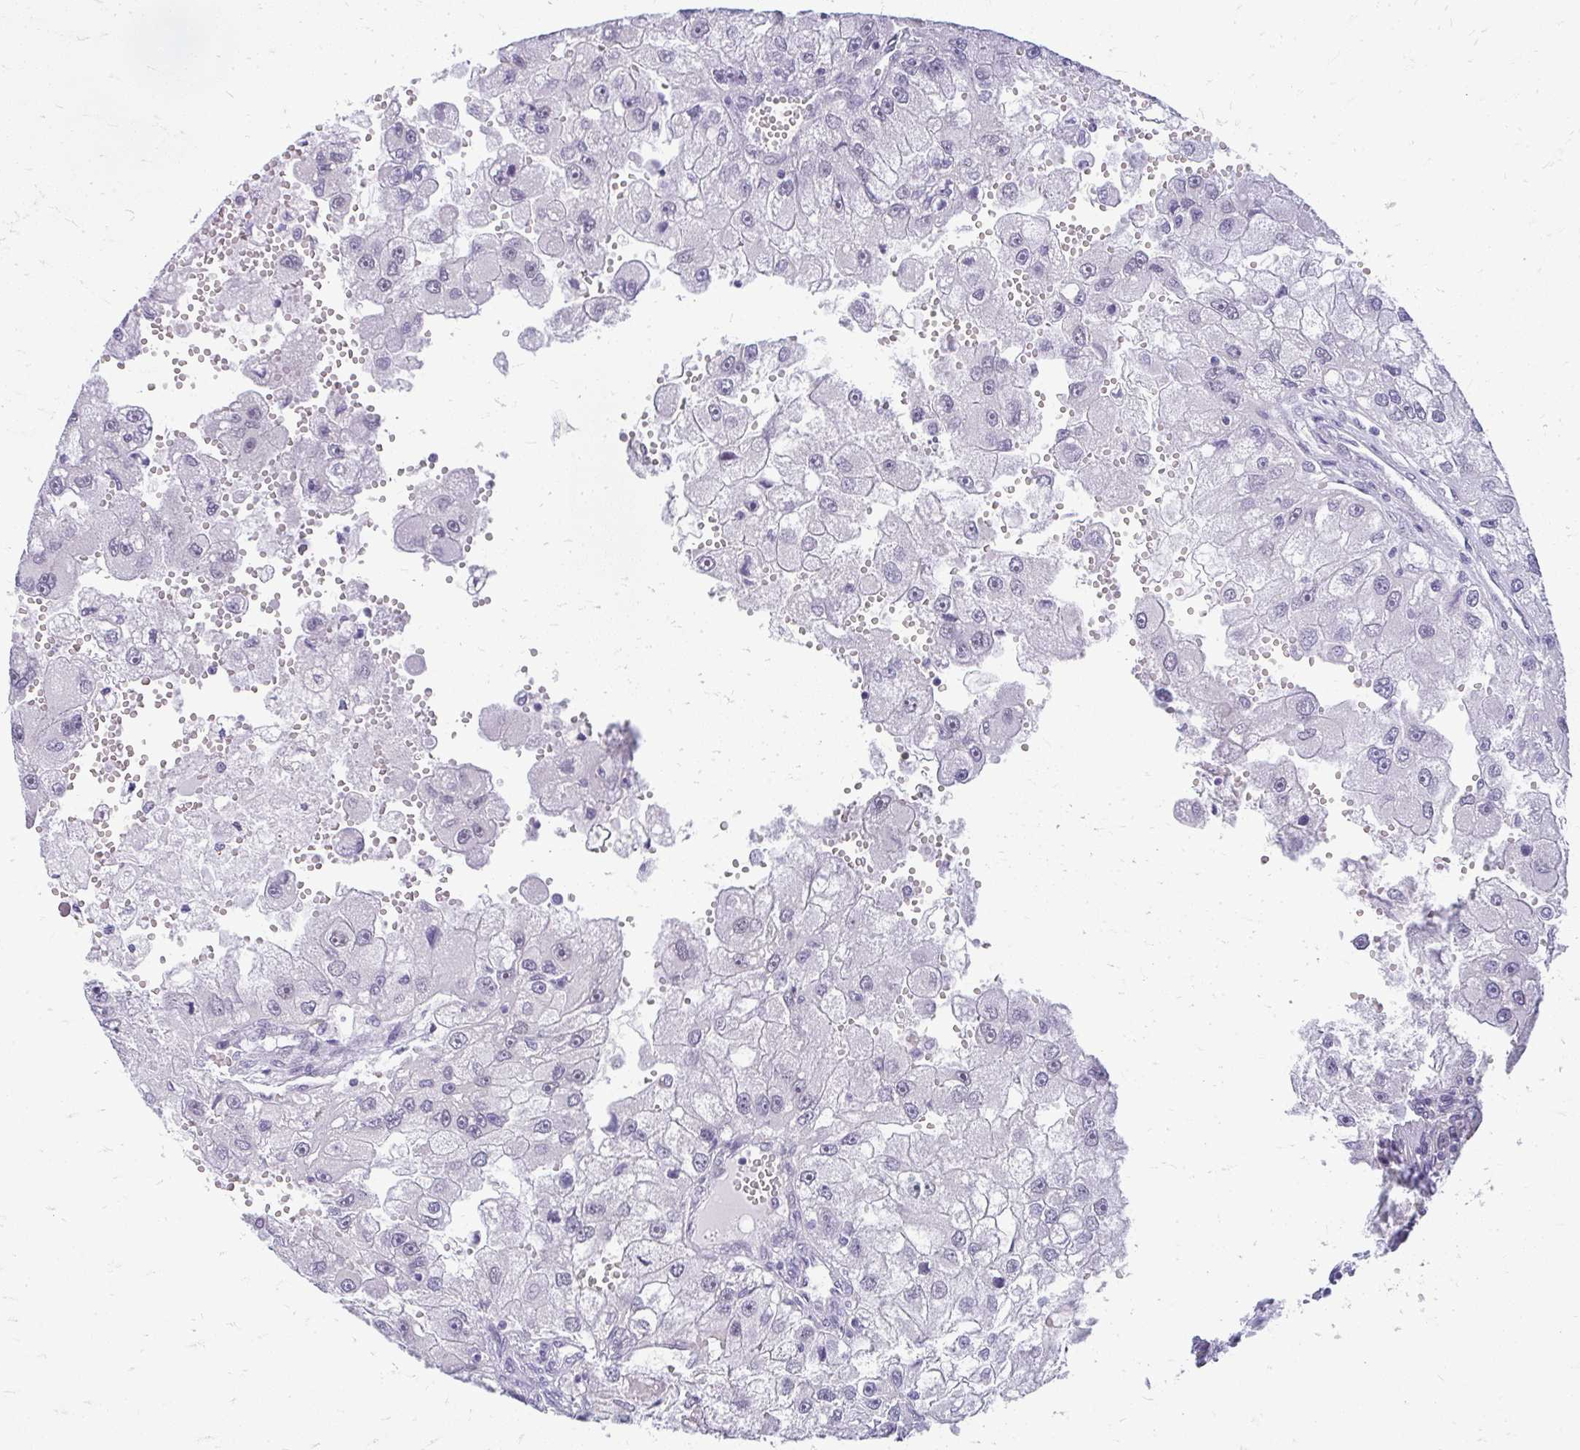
{"staining": {"intensity": "negative", "quantity": "none", "location": "none"}, "tissue": "renal cancer", "cell_type": "Tumor cells", "image_type": "cancer", "snomed": [{"axis": "morphology", "description": "Adenocarcinoma, NOS"}, {"axis": "topography", "description": "Kidney"}], "caption": "IHC histopathology image of human renal cancer (adenocarcinoma) stained for a protein (brown), which displays no positivity in tumor cells.", "gene": "TEX33", "patient": {"sex": "male", "age": 63}}